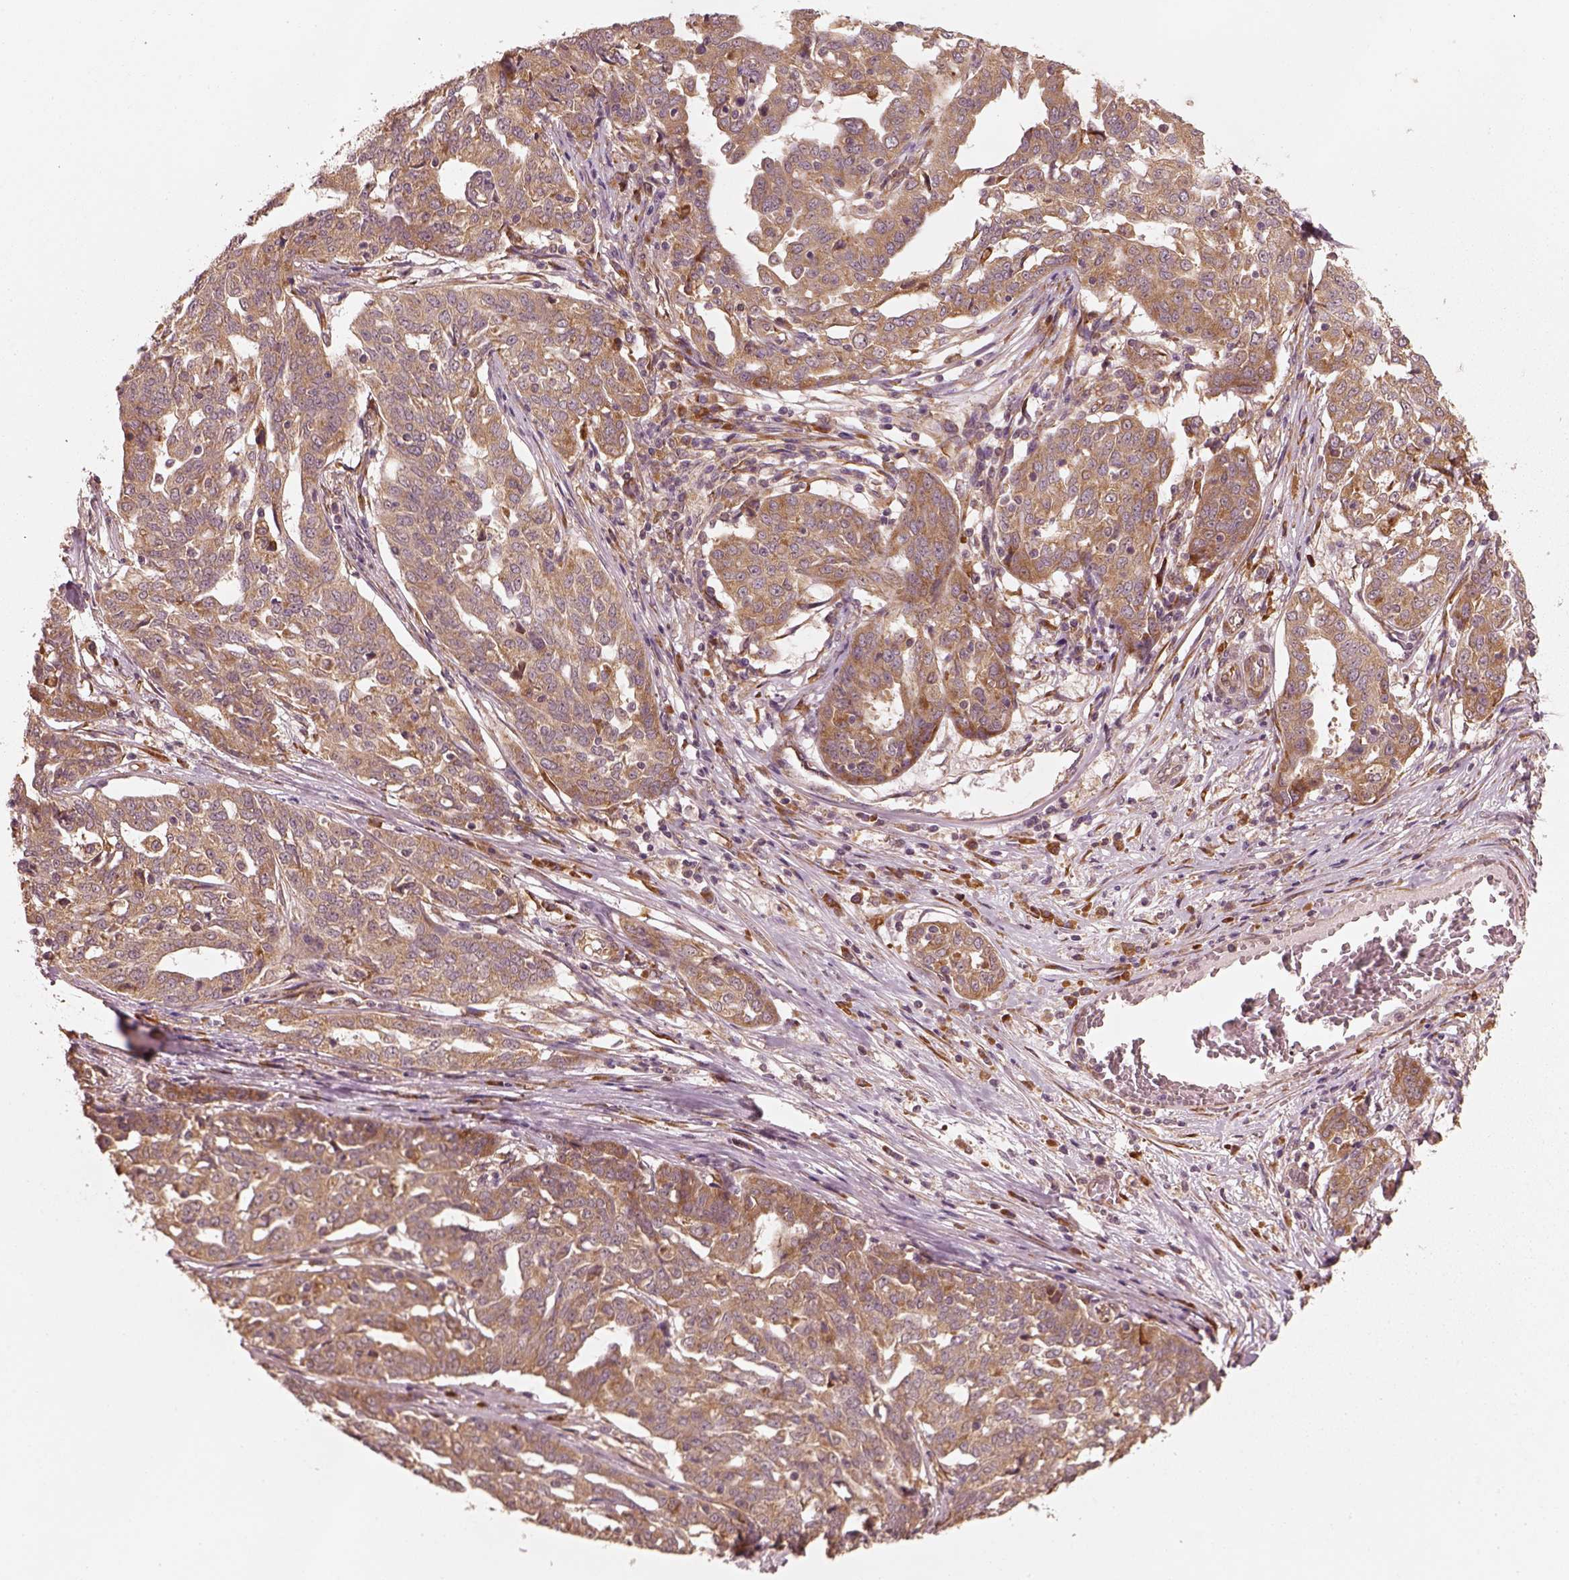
{"staining": {"intensity": "moderate", "quantity": ">75%", "location": "cytoplasmic/membranous"}, "tissue": "ovarian cancer", "cell_type": "Tumor cells", "image_type": "cancer", "snomed": [{"axis": "morphology", "description": "Cystadenocarcinoma, serous, NOS"}, {"axis": "topography", "description": "Ovary"}], "caption": "A brown stain highlights moderate cytoplasmic/membranous expression of a protein in ovarian cancer tumor cells.", "gene": "RPS5", "patient": {"sex": "female", "age": 67}}